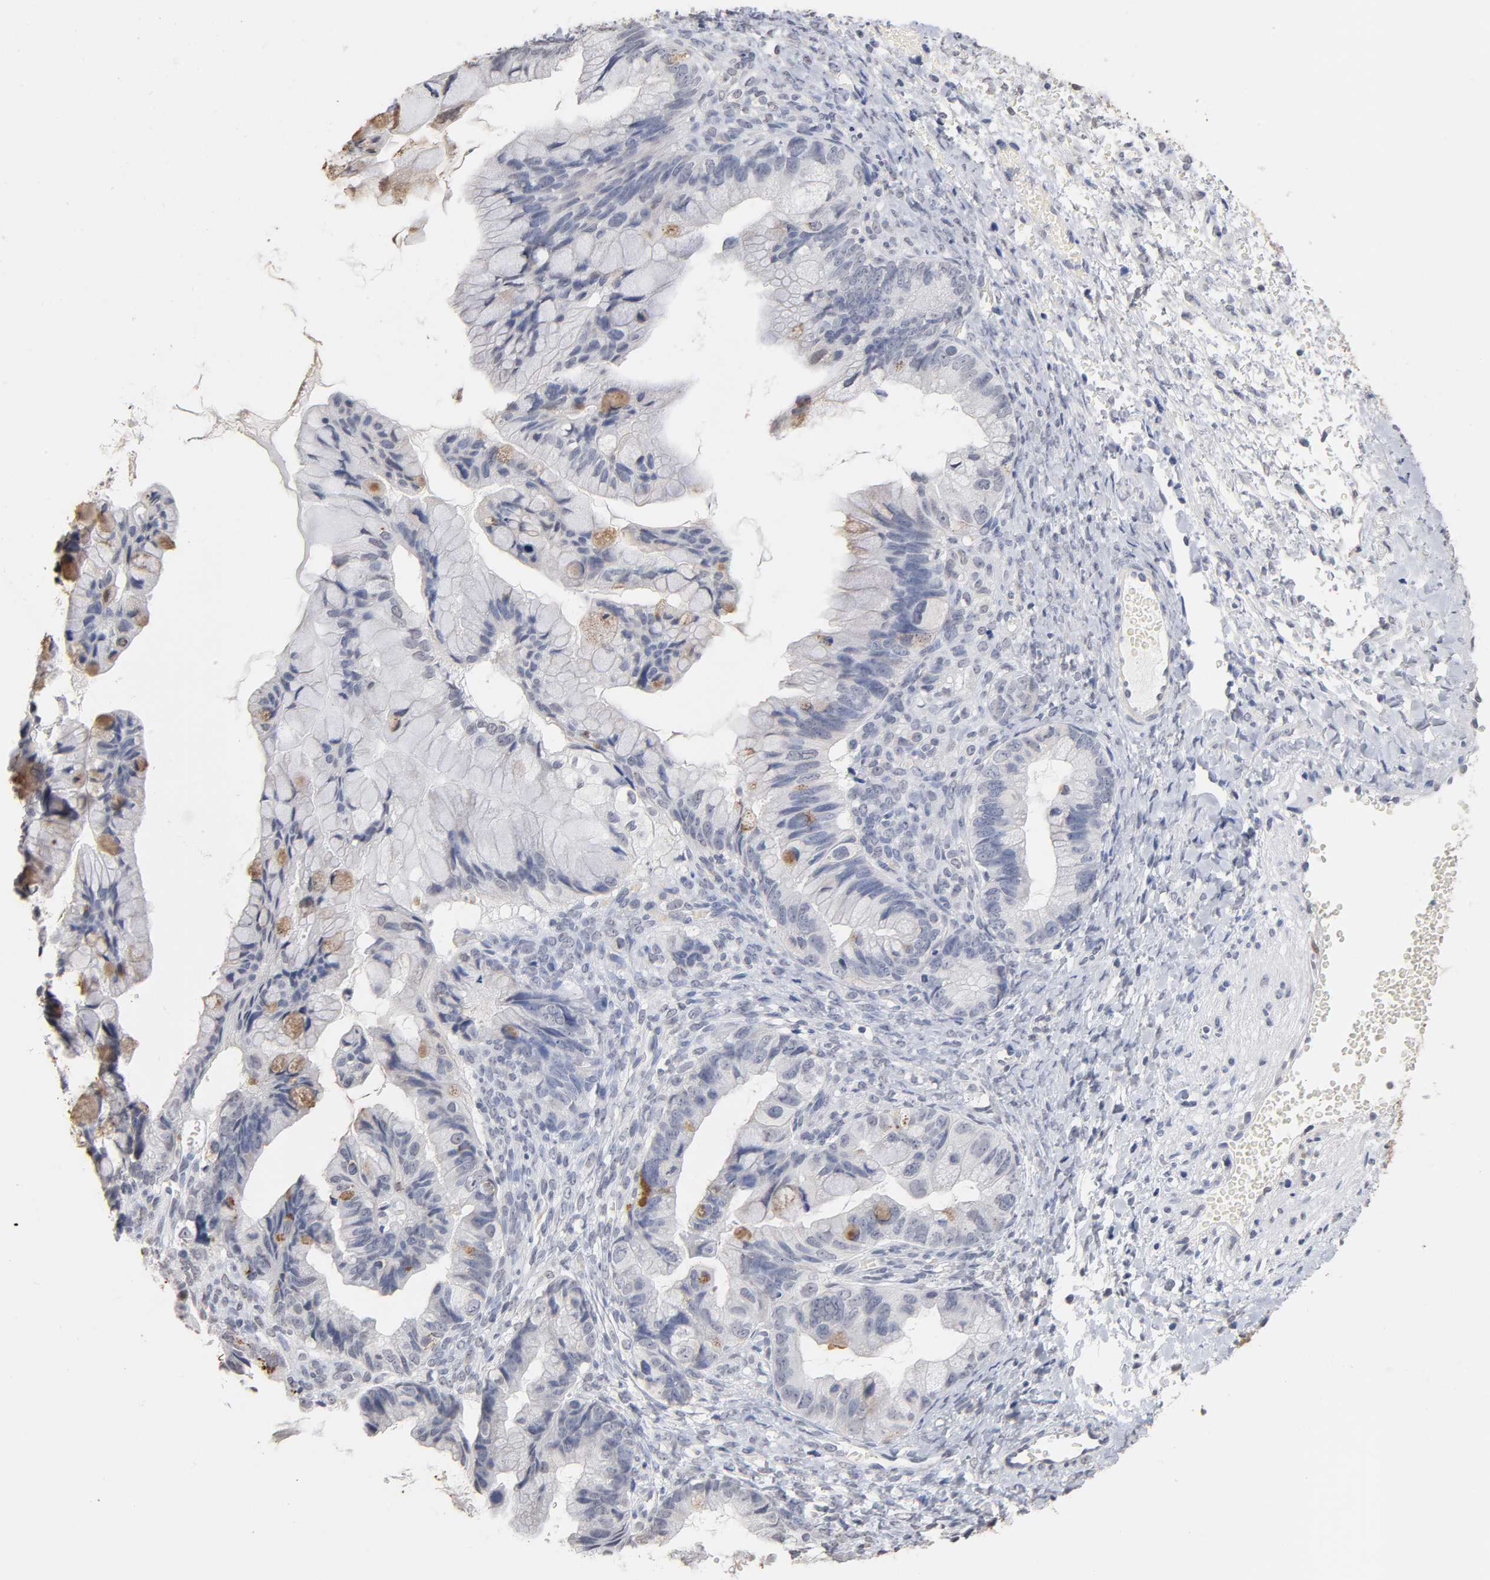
{"staining": {"intensity": "moderate", "quantity": "<25%", "location": "cytoplasmic/membranous,nuclear"}, "tissue": "ovarian cancer", "cell_type": "Tumor cells", "image_type": "cancer", "snomed": [{"axis": "morphology", "description": "Cystadenocarcinoma, mucinous, NOS"}, {"axis": "topography", "description": "Ovary"}], "caption": "The micrograph displays immunohistochemical staining of ovarian cancer. There is moderate cytoplasmic/membranous and nuclear expression is appreciated in approximately <25% of tumor cells.", "gene": "CRABP2", "patient": {"sex": "female", "age": 36}}